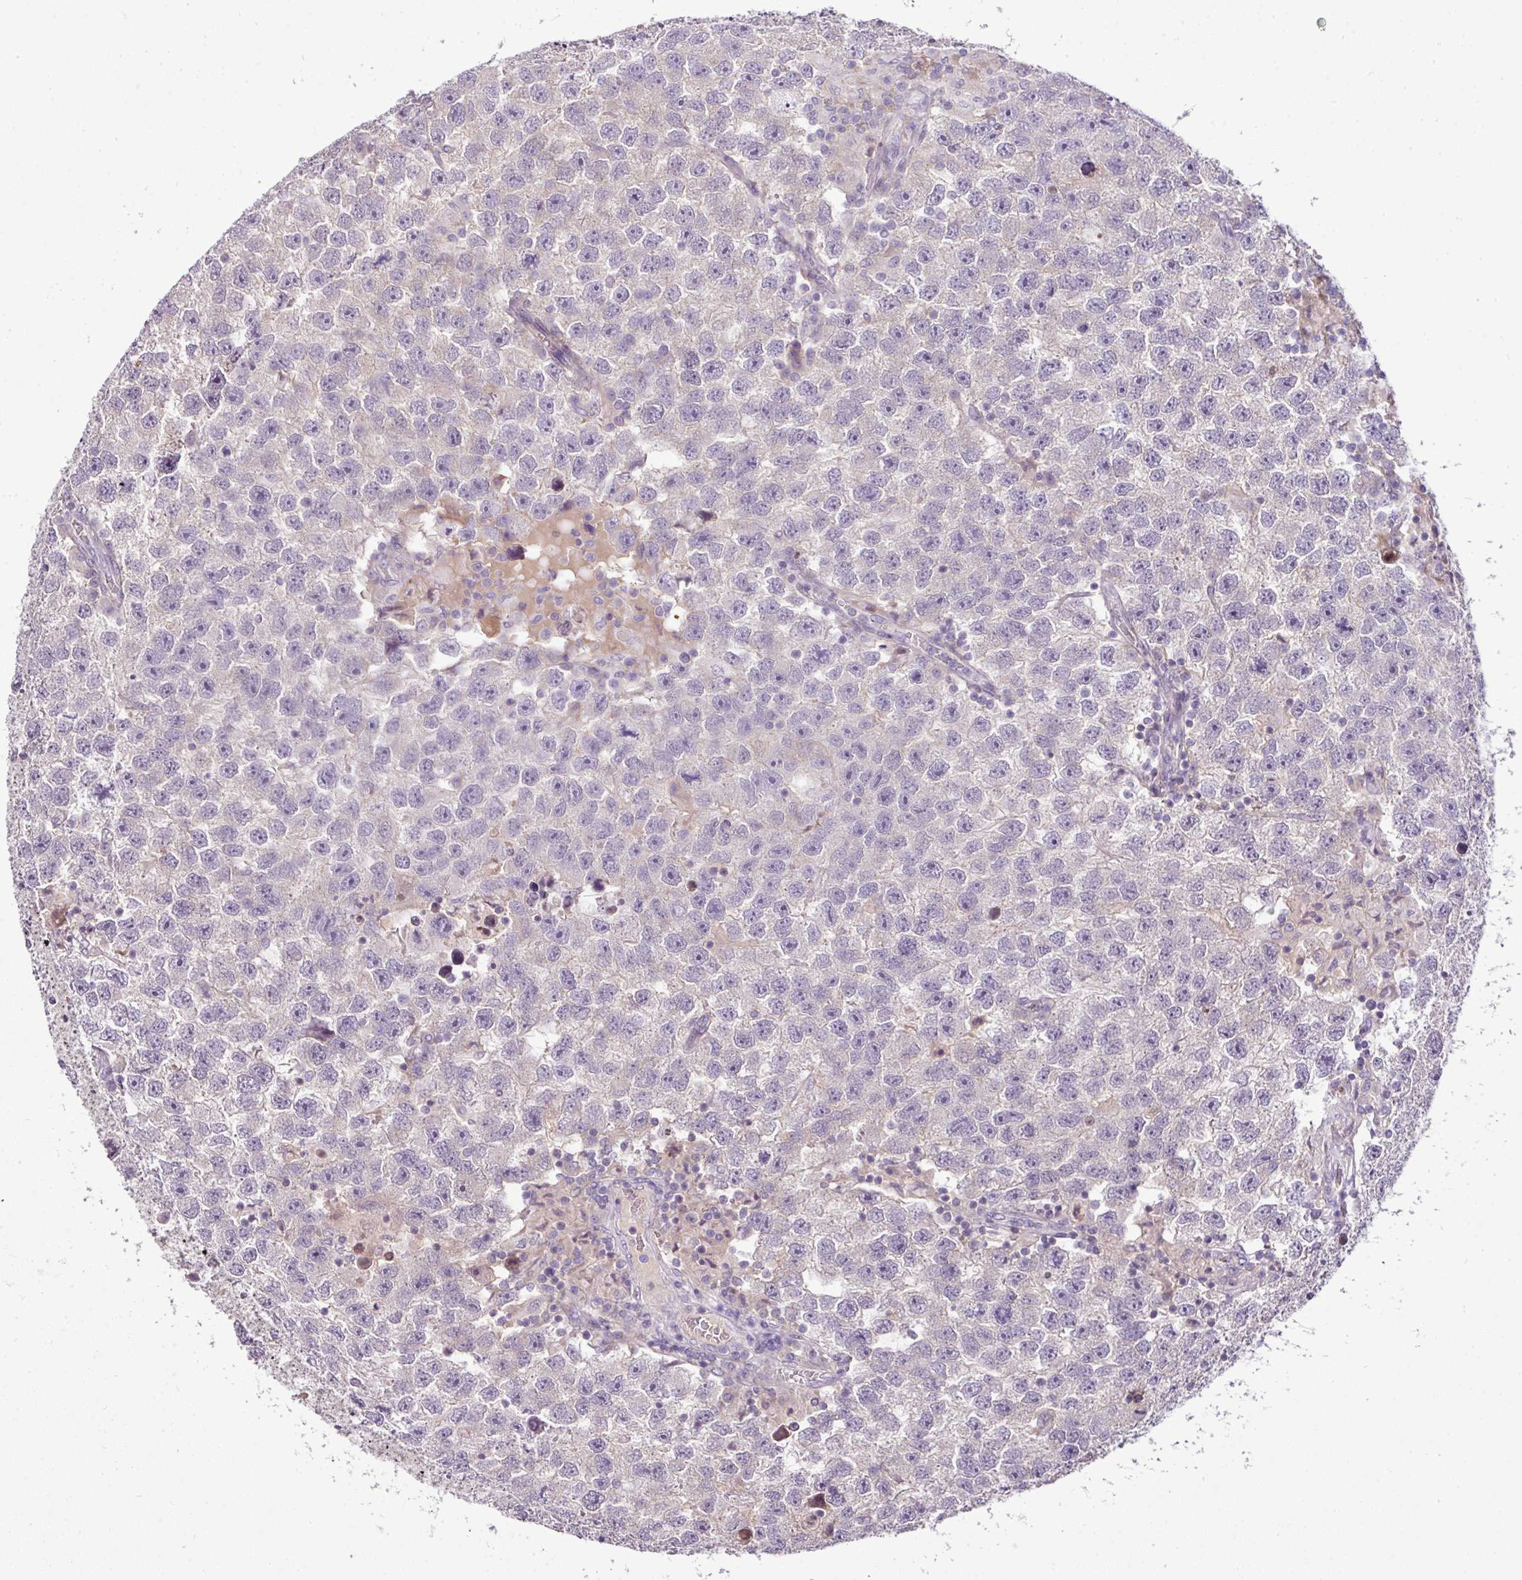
{"staining": {"intensity": "negative", "quantity": "none", "location": "none"}, "tissue": "testis cancer", "cell_type": "Tumor cells", "image_type": "cancer", "snomed": [{"axis": "morphology", "description": "Seminoma, NOS"}, {"axis": "topography", "description": "Testis"}], "caption": "Tumor cells show no significant staining in testis cancer (seminoma). The staining was performed using DAB (3,3'-diaminobenzidine) to visualize the protein expression in brown, while the nuclei were stained in blue with hematoxylin (Magnification: 20x).", "gene": "TEX30", "patient": {"sex": "male", "age": 26}}